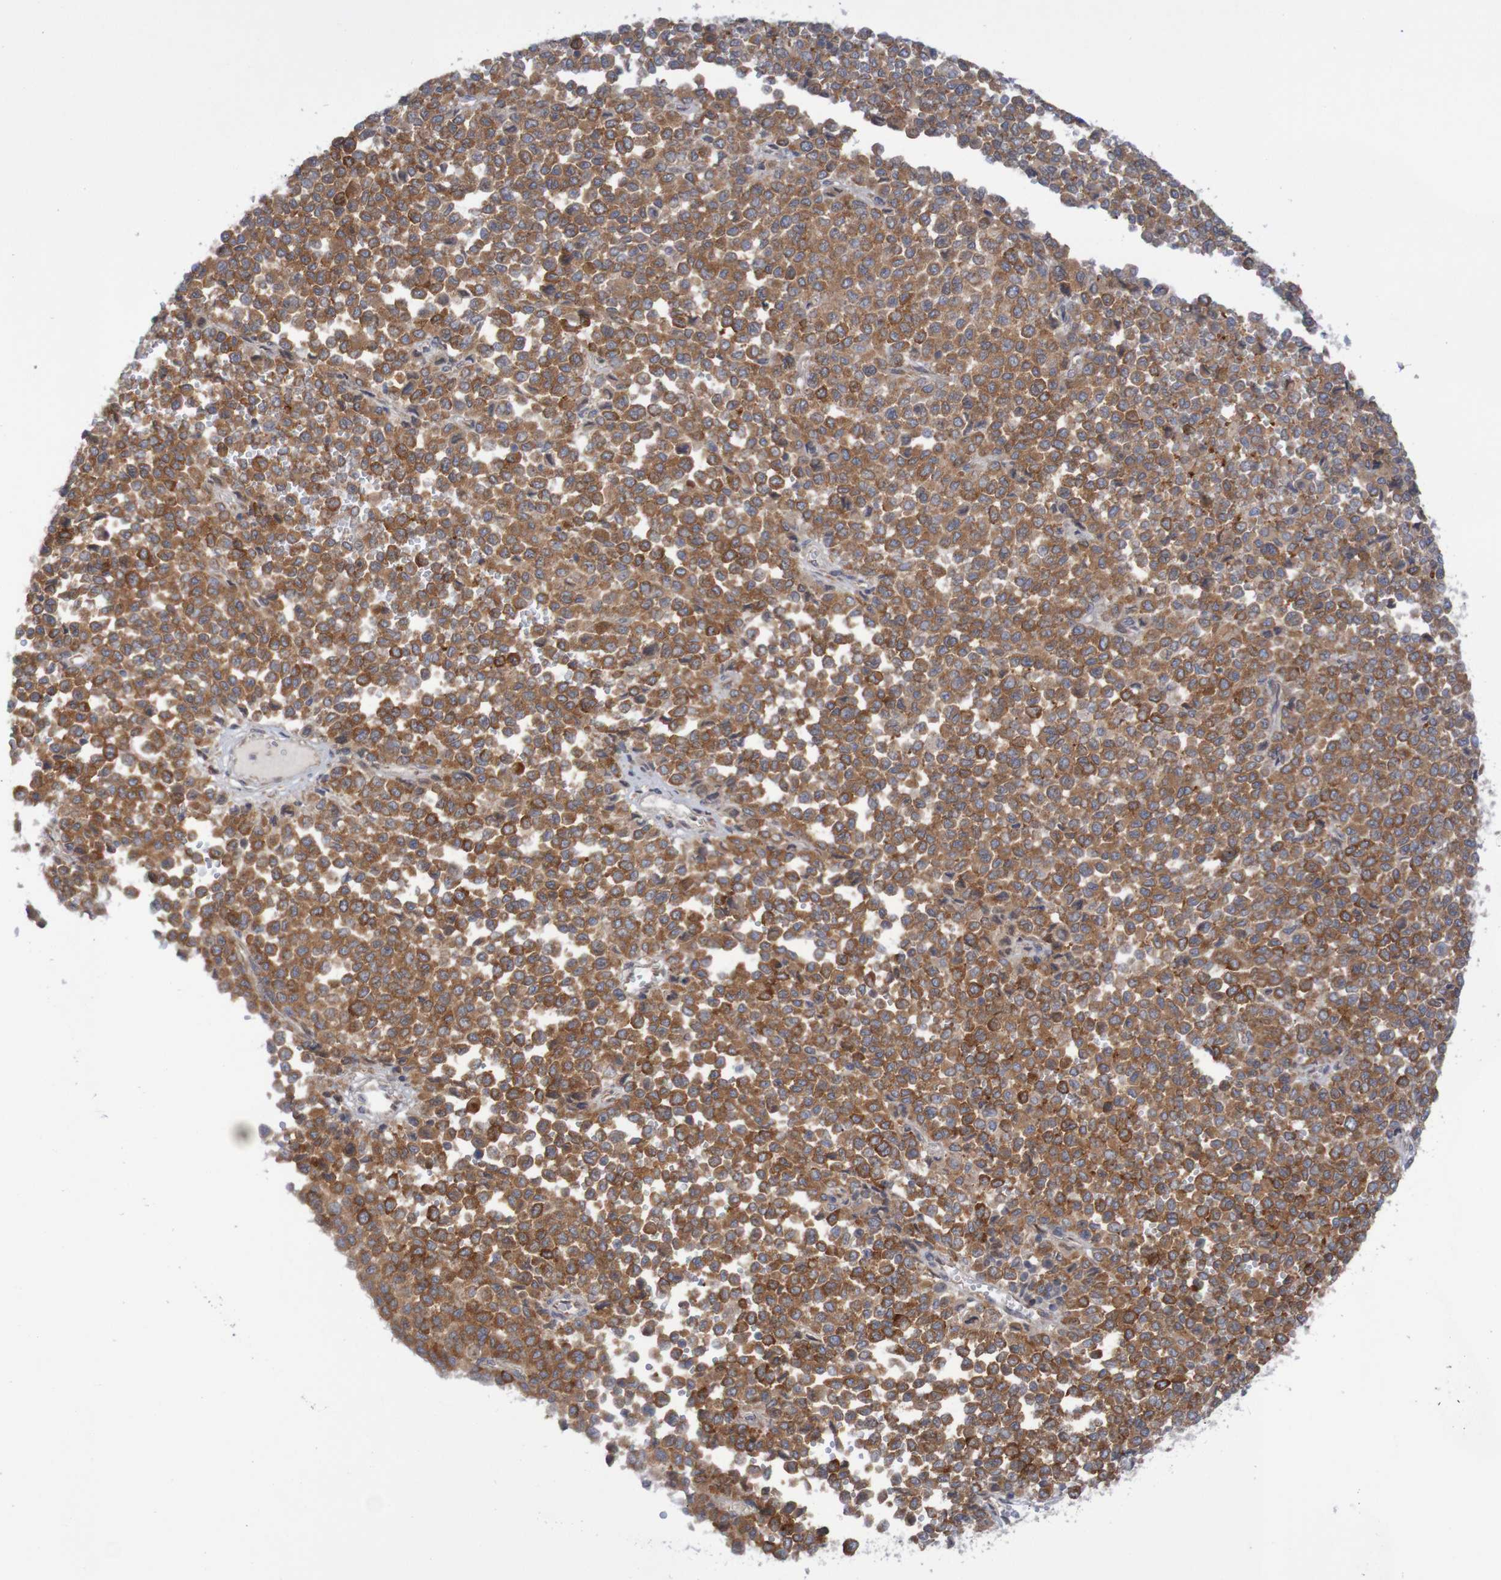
{"staining": {"intensity": "moderate", "quantity": ">75%", "location": "cytoplasmic/membranous"}, "tissue": "melanoma", "cell_type": "Tumor cells", "image_type": "cancer", "snomed": [{"axis": "morphology", "description": "Malignant melanoma, Metastatic site"}, {"axis": "topography", "description": "Pancreas"}], "caption": "Immunohistochemistry of human malignant melanoma (metastatic site) shows medium levels of moderate cytoplasmic/membranous expression in about >75% of tumor cells.", "gene": "LRRC47", "patient": {"sex": "female", "age": 30}}